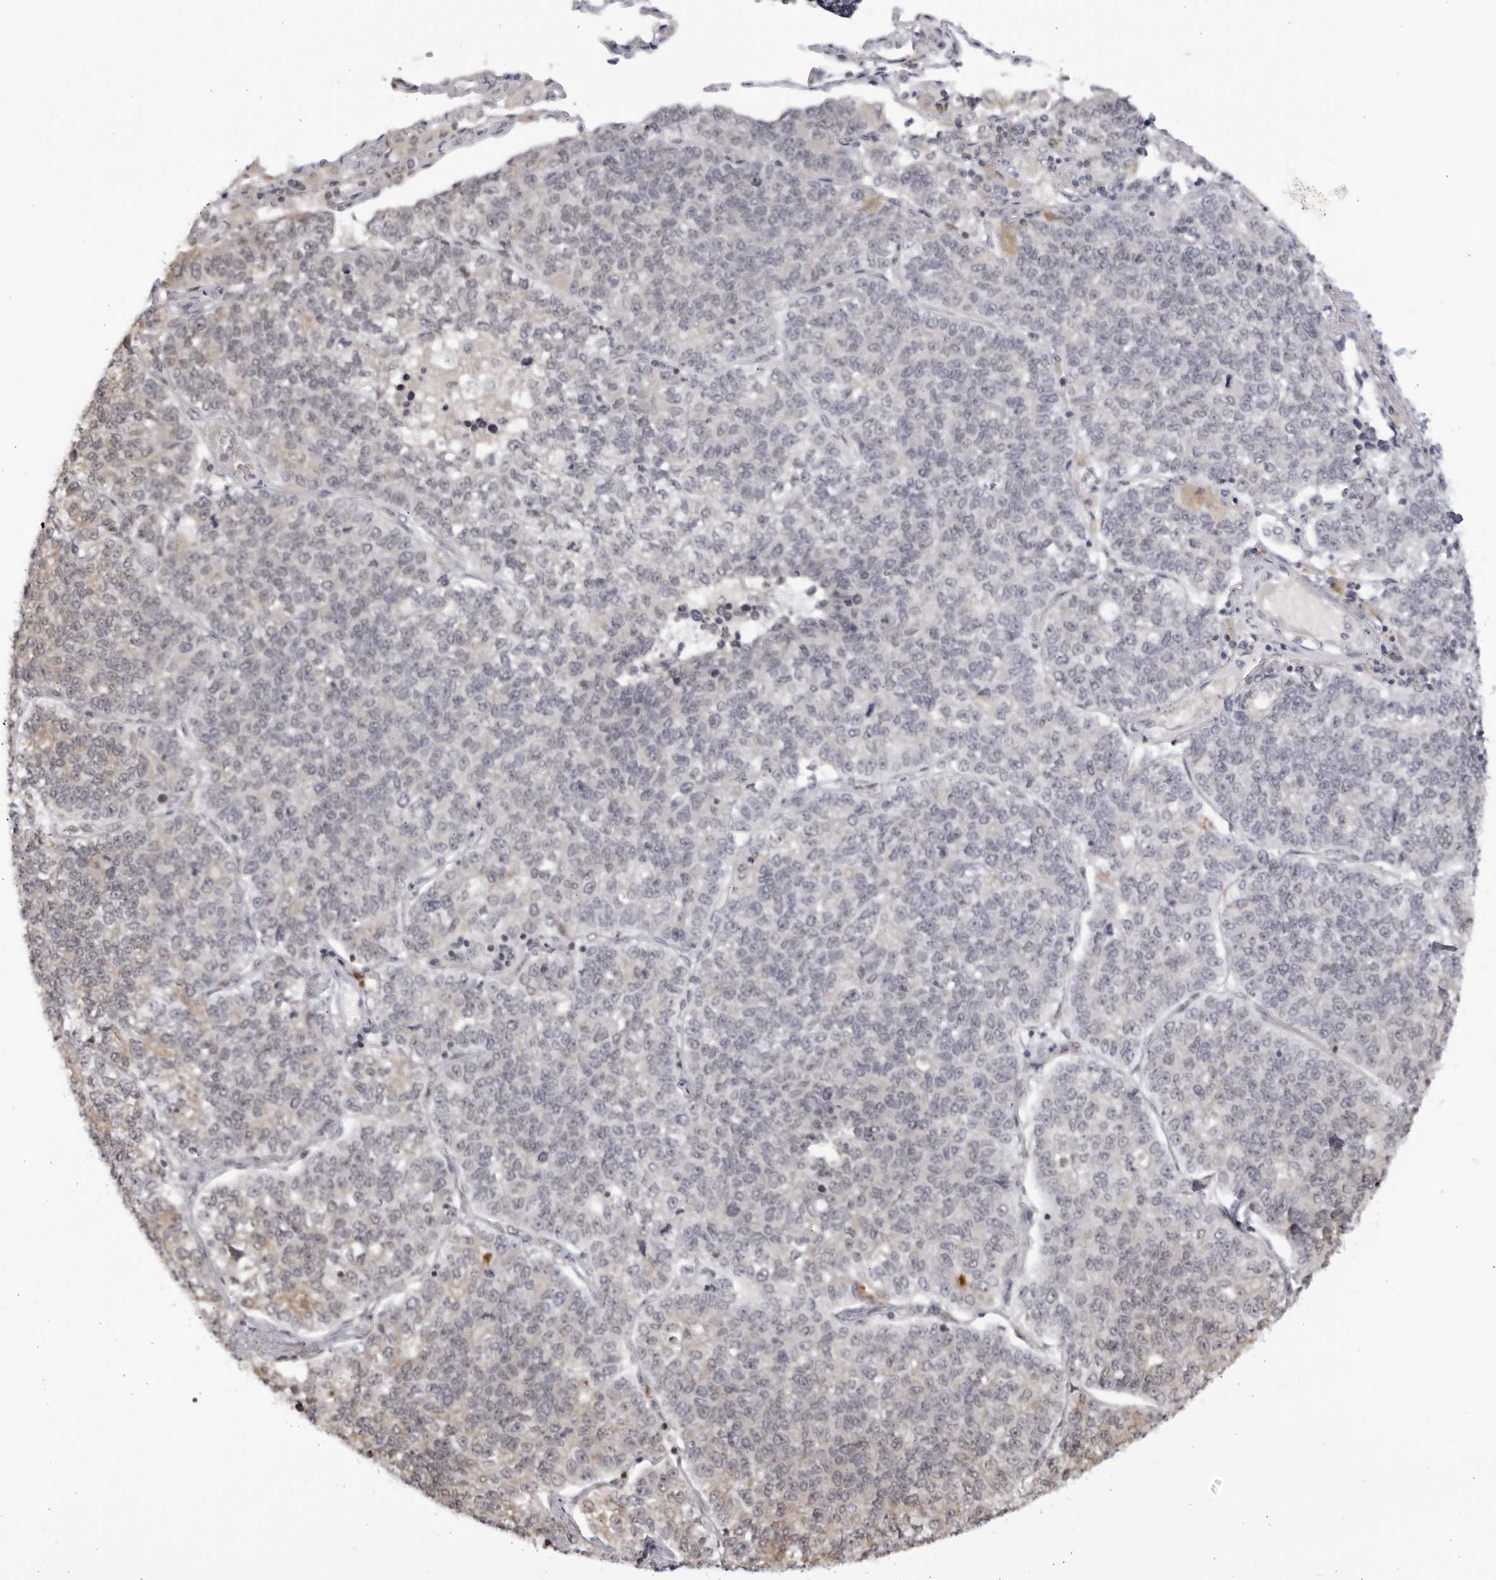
{"staining": {"intensity": "negative", "quantity": "none", "location": "none"}, "tissue": "lung cancer", "cell_type": "Tumor cells", "image_type": "cancer", "snomed": [{"axis": "morphology", "description": "Adenocarcinoma, NOS"}, {"axis": "topography", "description": "Lung"}], "caption": "The micrograph displays no significant expression in tumor cells of lung cancer.", "gene": "RASGEF1C", "patient": {"sex": "male", "age": 49}}